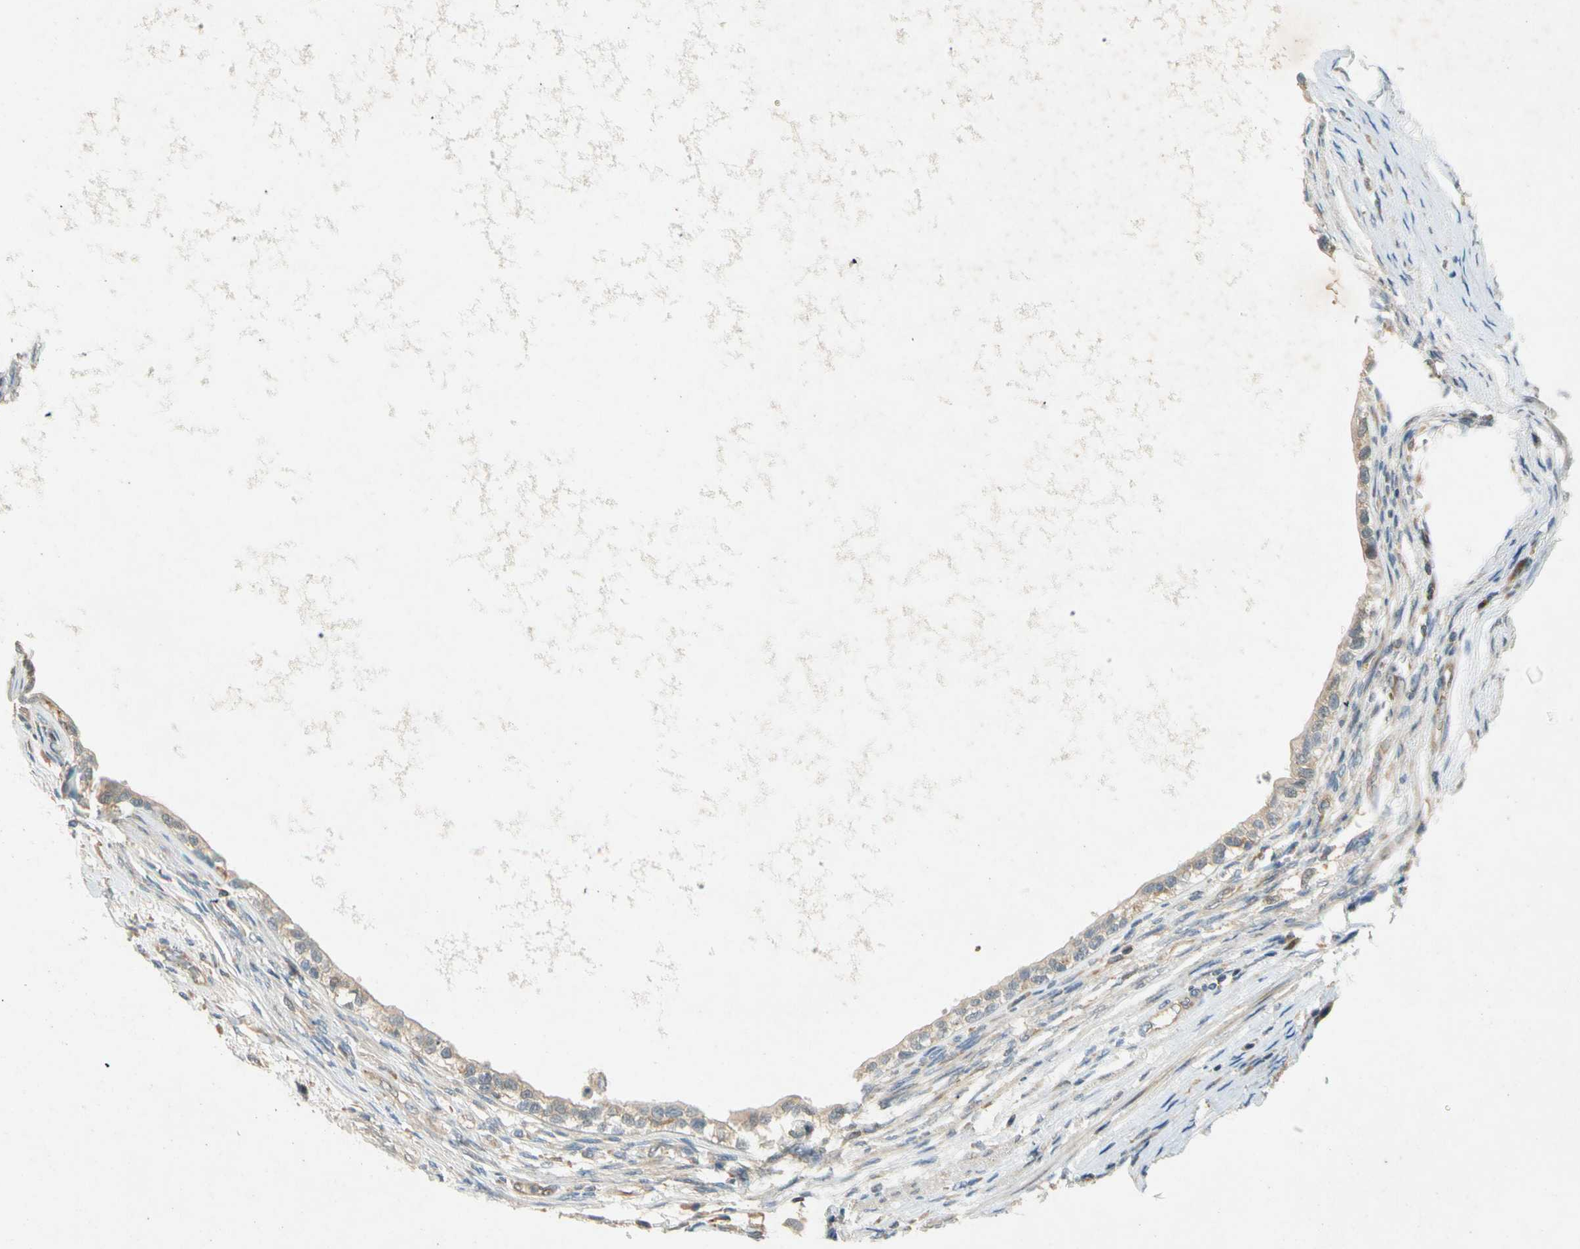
{"staining": {"intensity": "weak", "quantity": ">75%", "location": "cytoplasmic/membranous"}, "tissue": "testis cancer", "cell_type": "Tumor cells", "image_type": "cancer", "snomed": [{"axis": "morphology", "description": "Carcinoma, Embryonal, NOS"}, {"axis": "topography", "description": "Testis"}], "caption": "Immunohistochemical staining of testis cancer (embryonal carcinoma) shows low levels of weak cytoplasmic/membranous positivity in about >75% of tumor cells. The staining was performed using DAB to visualize the protein expression in brown, while the nuclei were stained in blue with hematoxylin (Magnification: 20x).", "gene": "GATD1", "patient": {"sex": "male", "age": 26}}